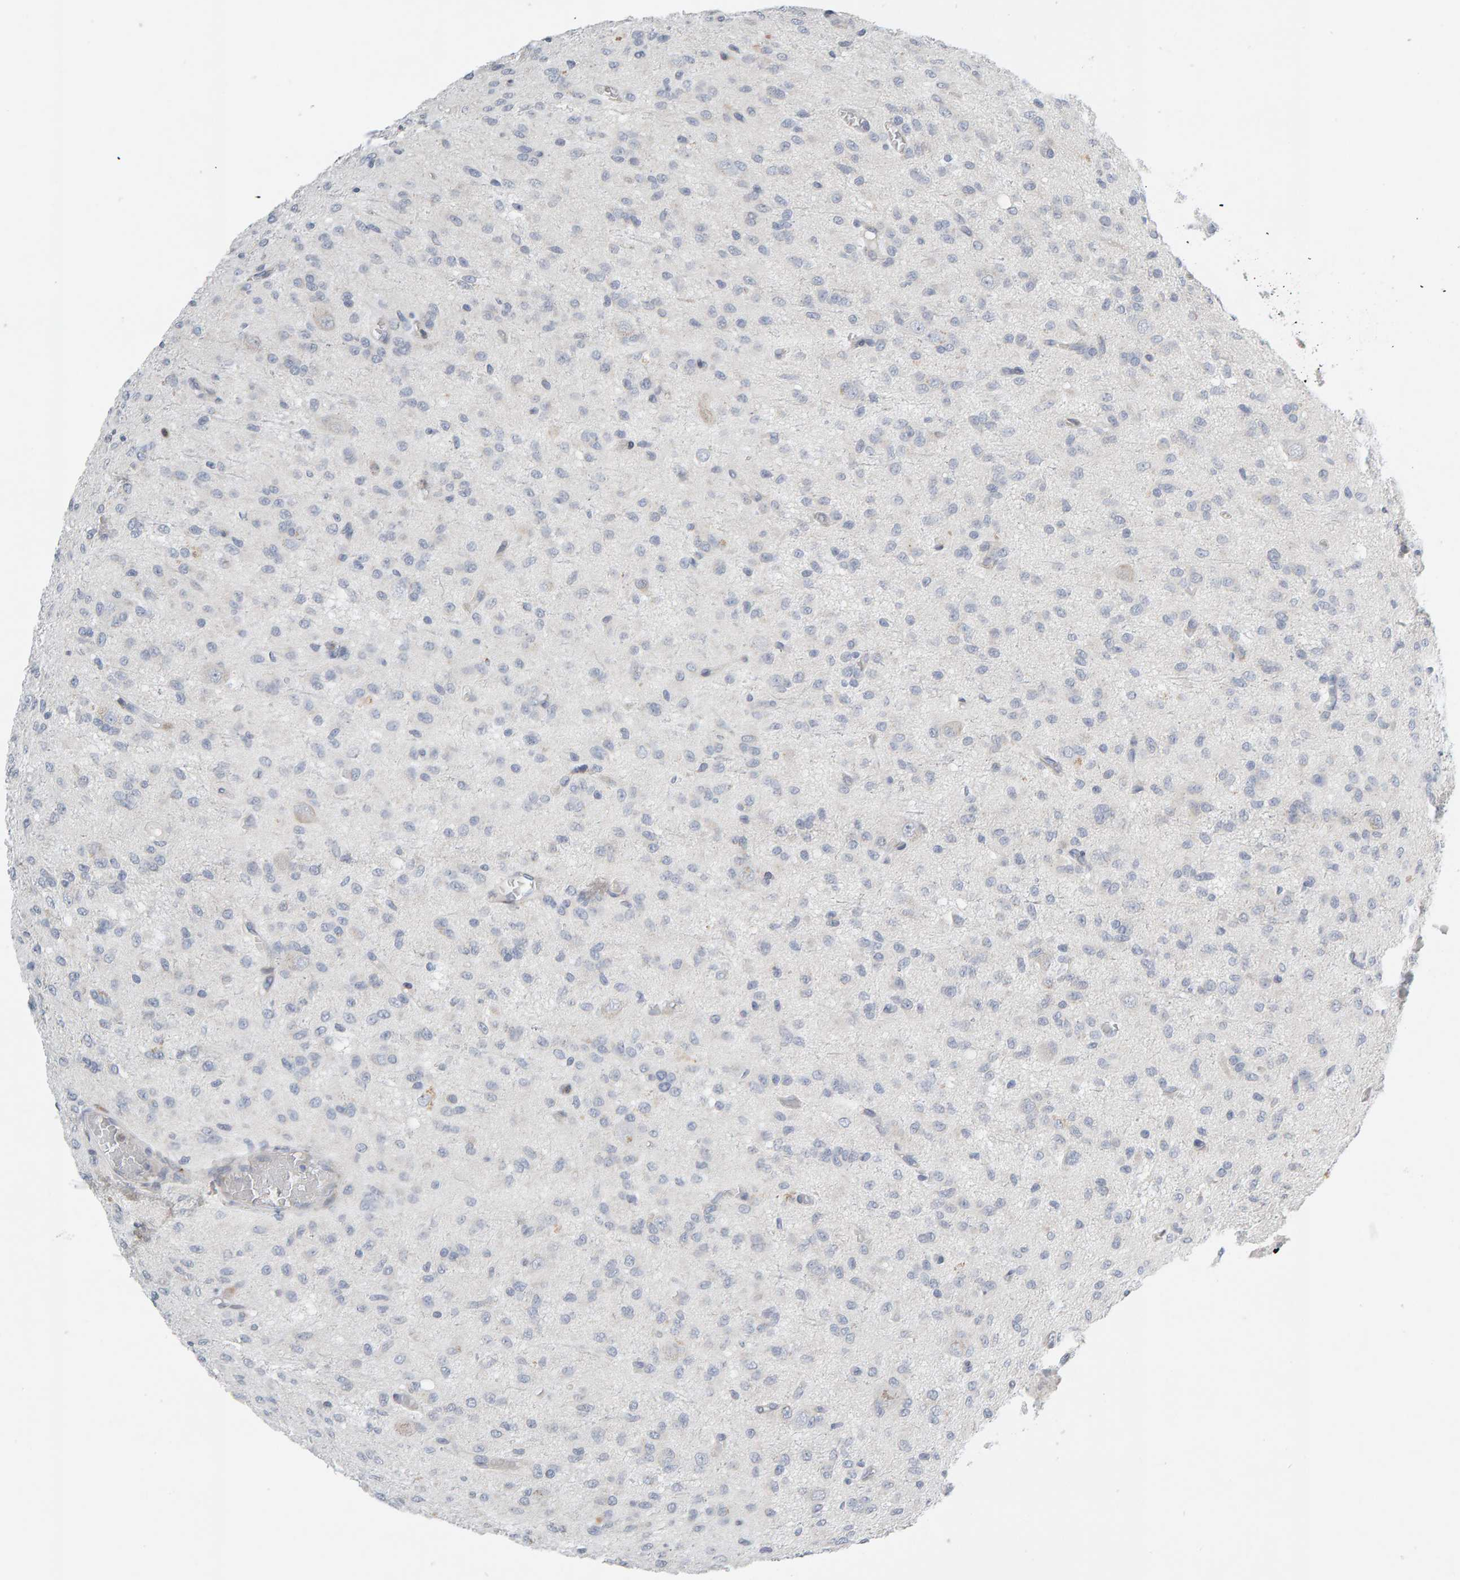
{"staining": {"intensity": "negative", "quantity": "none", "location": "none"}, "tissue": "glioma", "cell_type": "Tumor cells", "image_type": "cancer", "snomed": [{"axis": "morphology", "description": "Glioma, malignant, High grade"}, {"axis": "topography", "description": "Brain"}], "caption": "Tumor cells show no significant protein staining in glioma.", "gene": "ENGASE", "patient": {"sex": "female", "age": 59}}